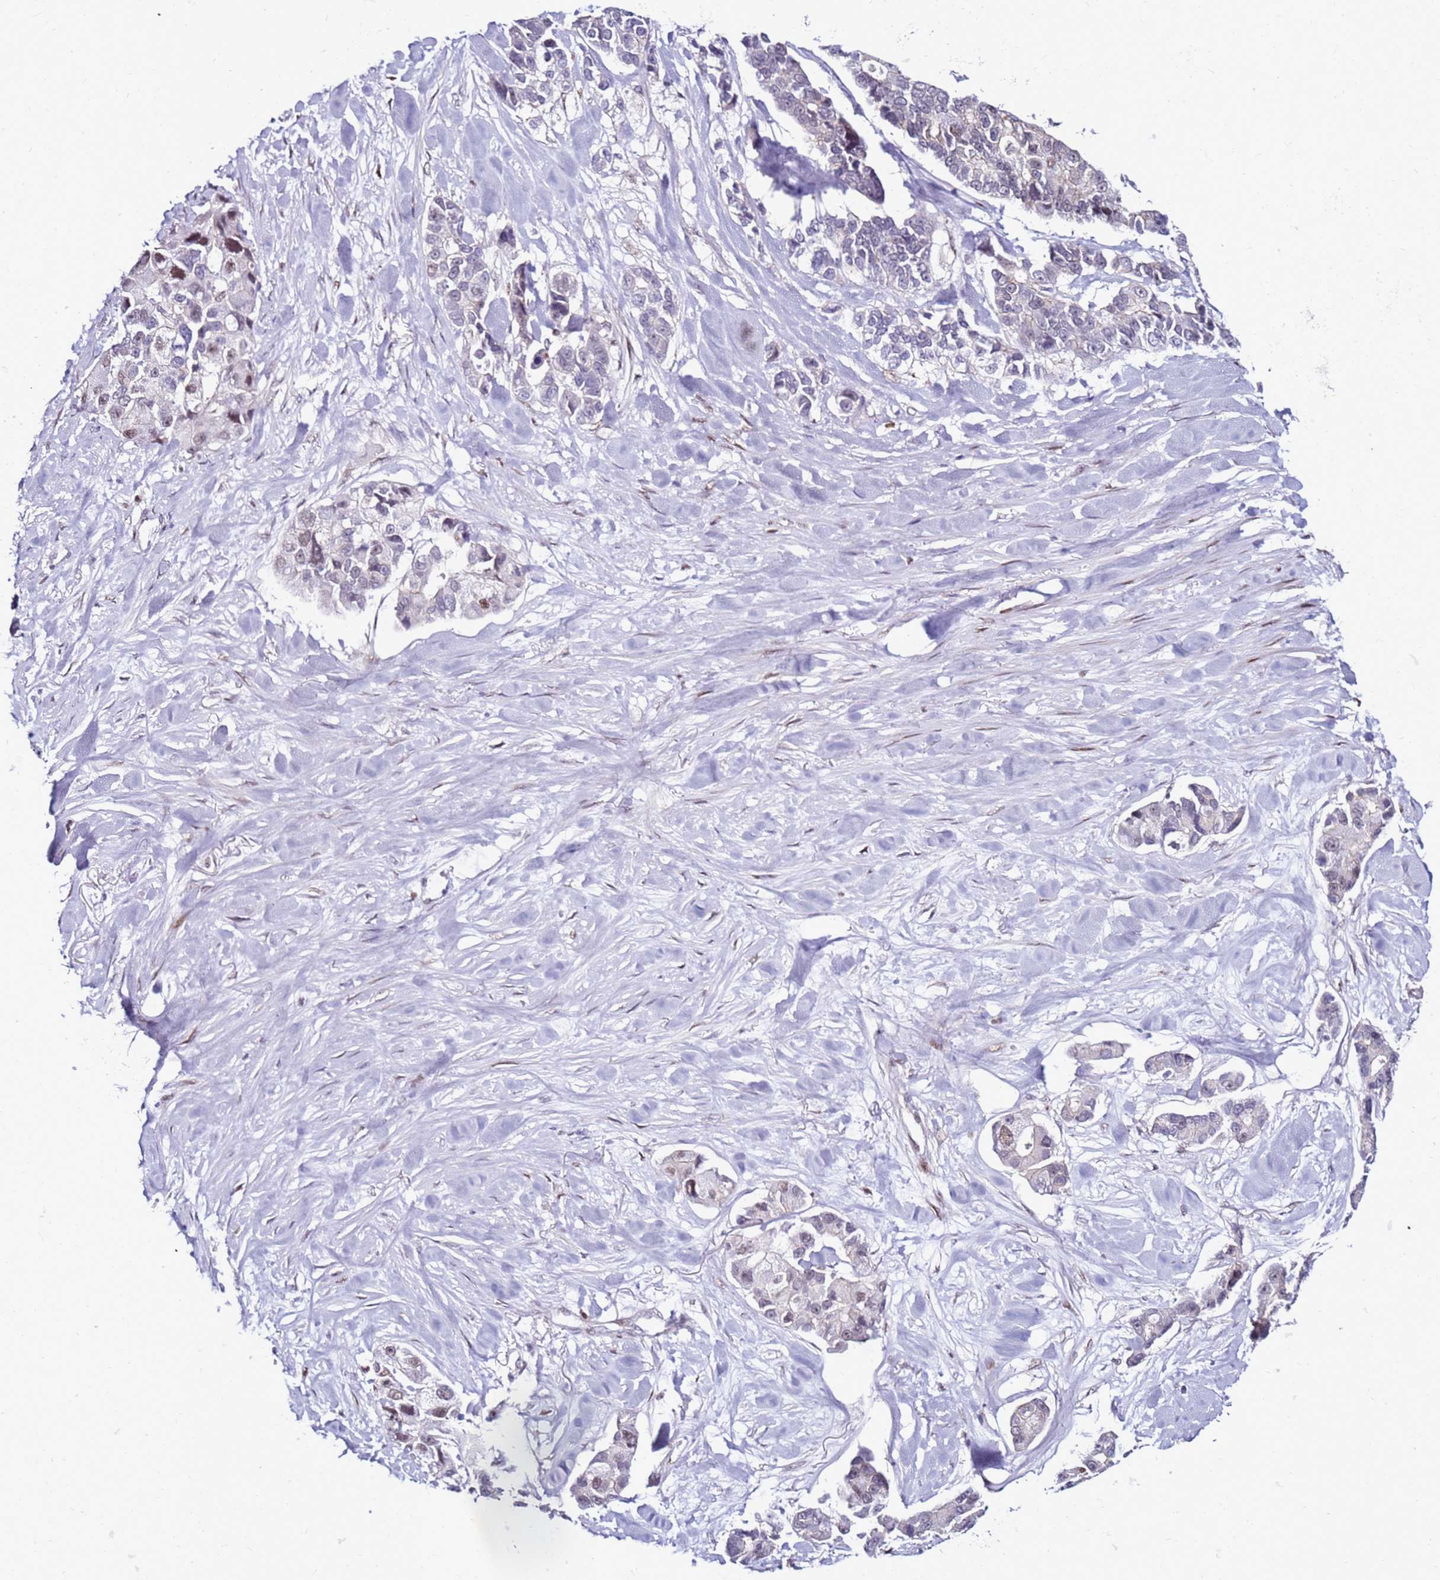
{"staining": {"intensity": "moderate", "quantity": "<25%", "location": "nuclear"}, "tissue": "lung cancer", "cell_type": "Tumor cells", "image_type": "cancer", "snomed": [{"axis": "morphology", "description": "Adenocarcinoma, NOS"}, {"axis": "topography", "description": "Lung"}], "caption": "Immunohistochemistry (IHC) histopathology image of human lung cancer (adenocarcinoma) stained for a protein (brown), which demonstrates low levels of moderate nuclear staining in about <25% of tumor cells.", "gene": "KPNA4", "patient": {"sex": "female", "age": 54}}